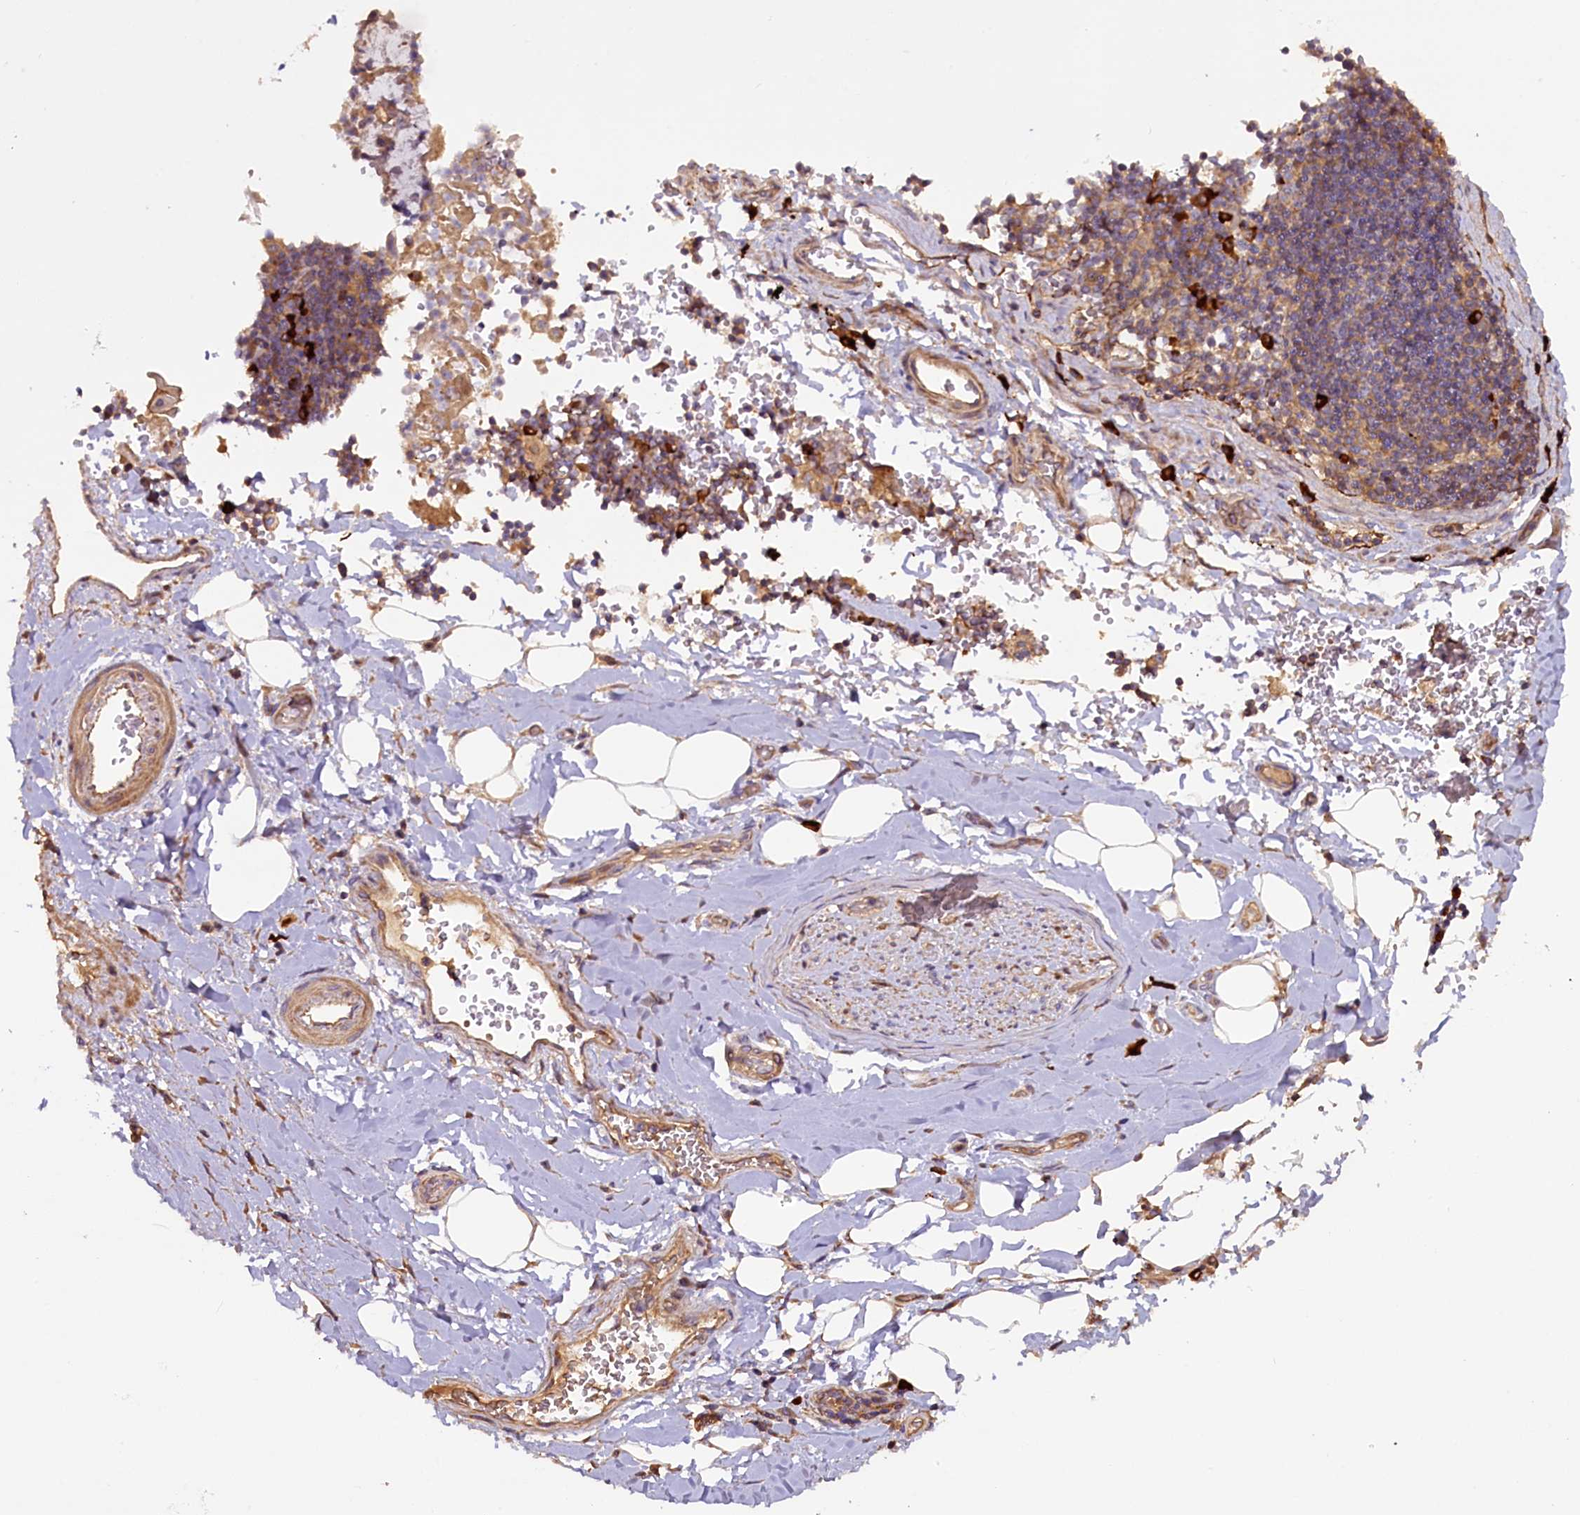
{"staining": {"intensity": "weak", "quantity": ">75%", "location": "cytoplasmic/membranous"}, "tissue": "adipose tissue", "cell_type": "Adipocytes", "image_type": "normal", "snomed": [{"axis": "morphology", "description": "Normal tissue, NOS"}, {"axis": "topography", "description": "Lymph node"}, {"axis": "topography", "description": "Cartilage tissue"}, {"axis": "topography", "description": "Bronchus"}], "caption": "Immunohistochemical staining of benign adipose tissue exhibits >75% levels of weak cytoplasmic/membranous protein expression in about >75% of adipocytes.", "gene": "FRY", "patient": {"sex": "male", "age": 63}}